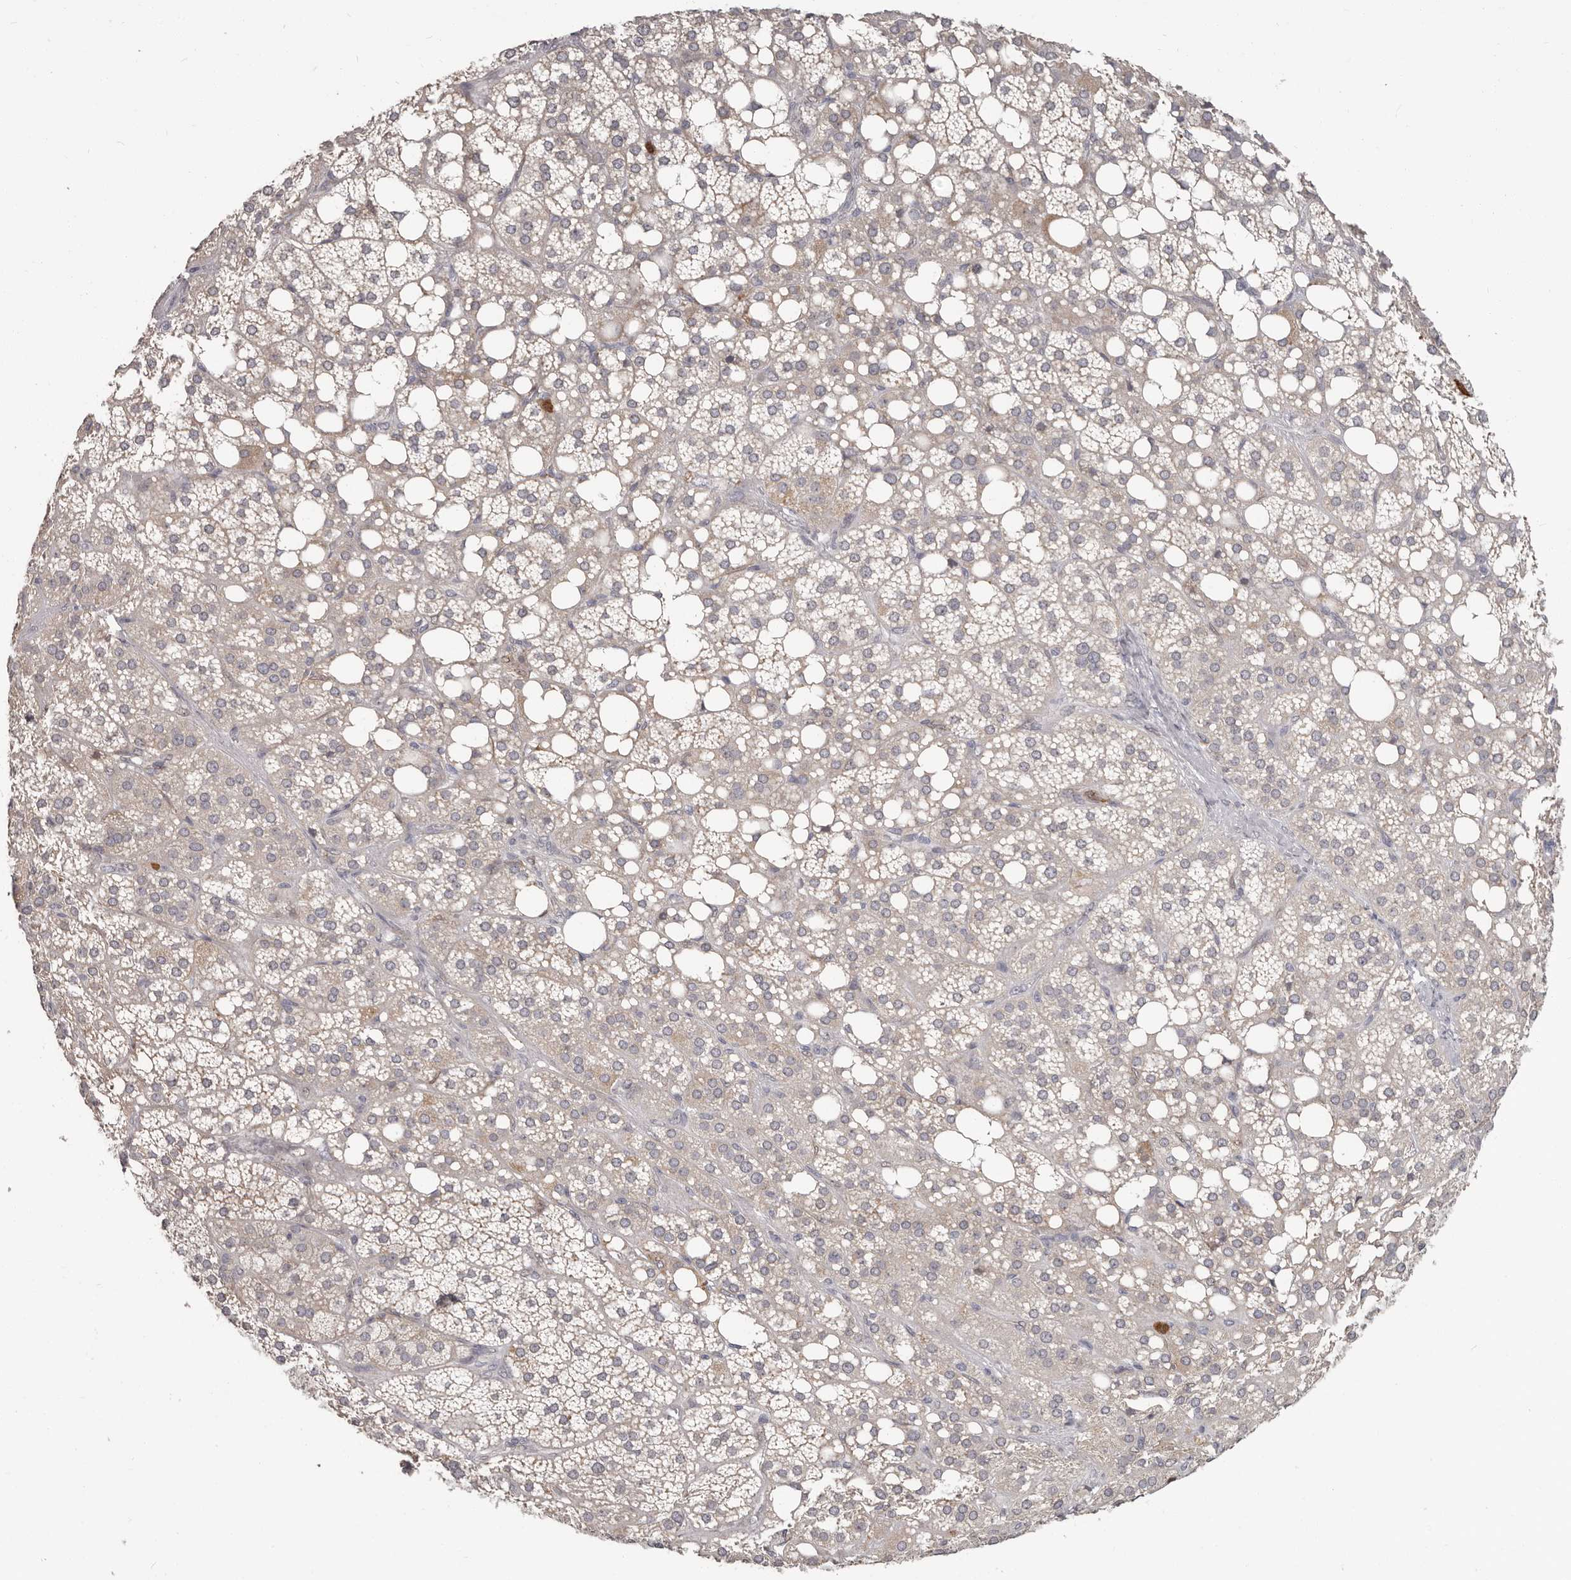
{"staining": {"intensity": "weak", "quantity": "<25%", "location": "cytoplasmic/membranous"}, "tissue": "adrenal gland", "cell_type": "Glandular cells", "image_type": "normal", "snomed": [{"axis": "morphology", "description": "Normal tissue, NOS"}, {"axis": "topography", "description": "Adrenal gland"}], "caption": "DAB immunohistochemical staining of unremarkable human adrenal gland displays no significant positivity in glandular cells. (Stains: DAB (3,3'-diaminobenzidine) IHC with hematoxylin counter stain, Microscopy: brightfield microscopy at high magnification).", "gene": "GPR157", "patient": {"sex": "female", "age": 59}}